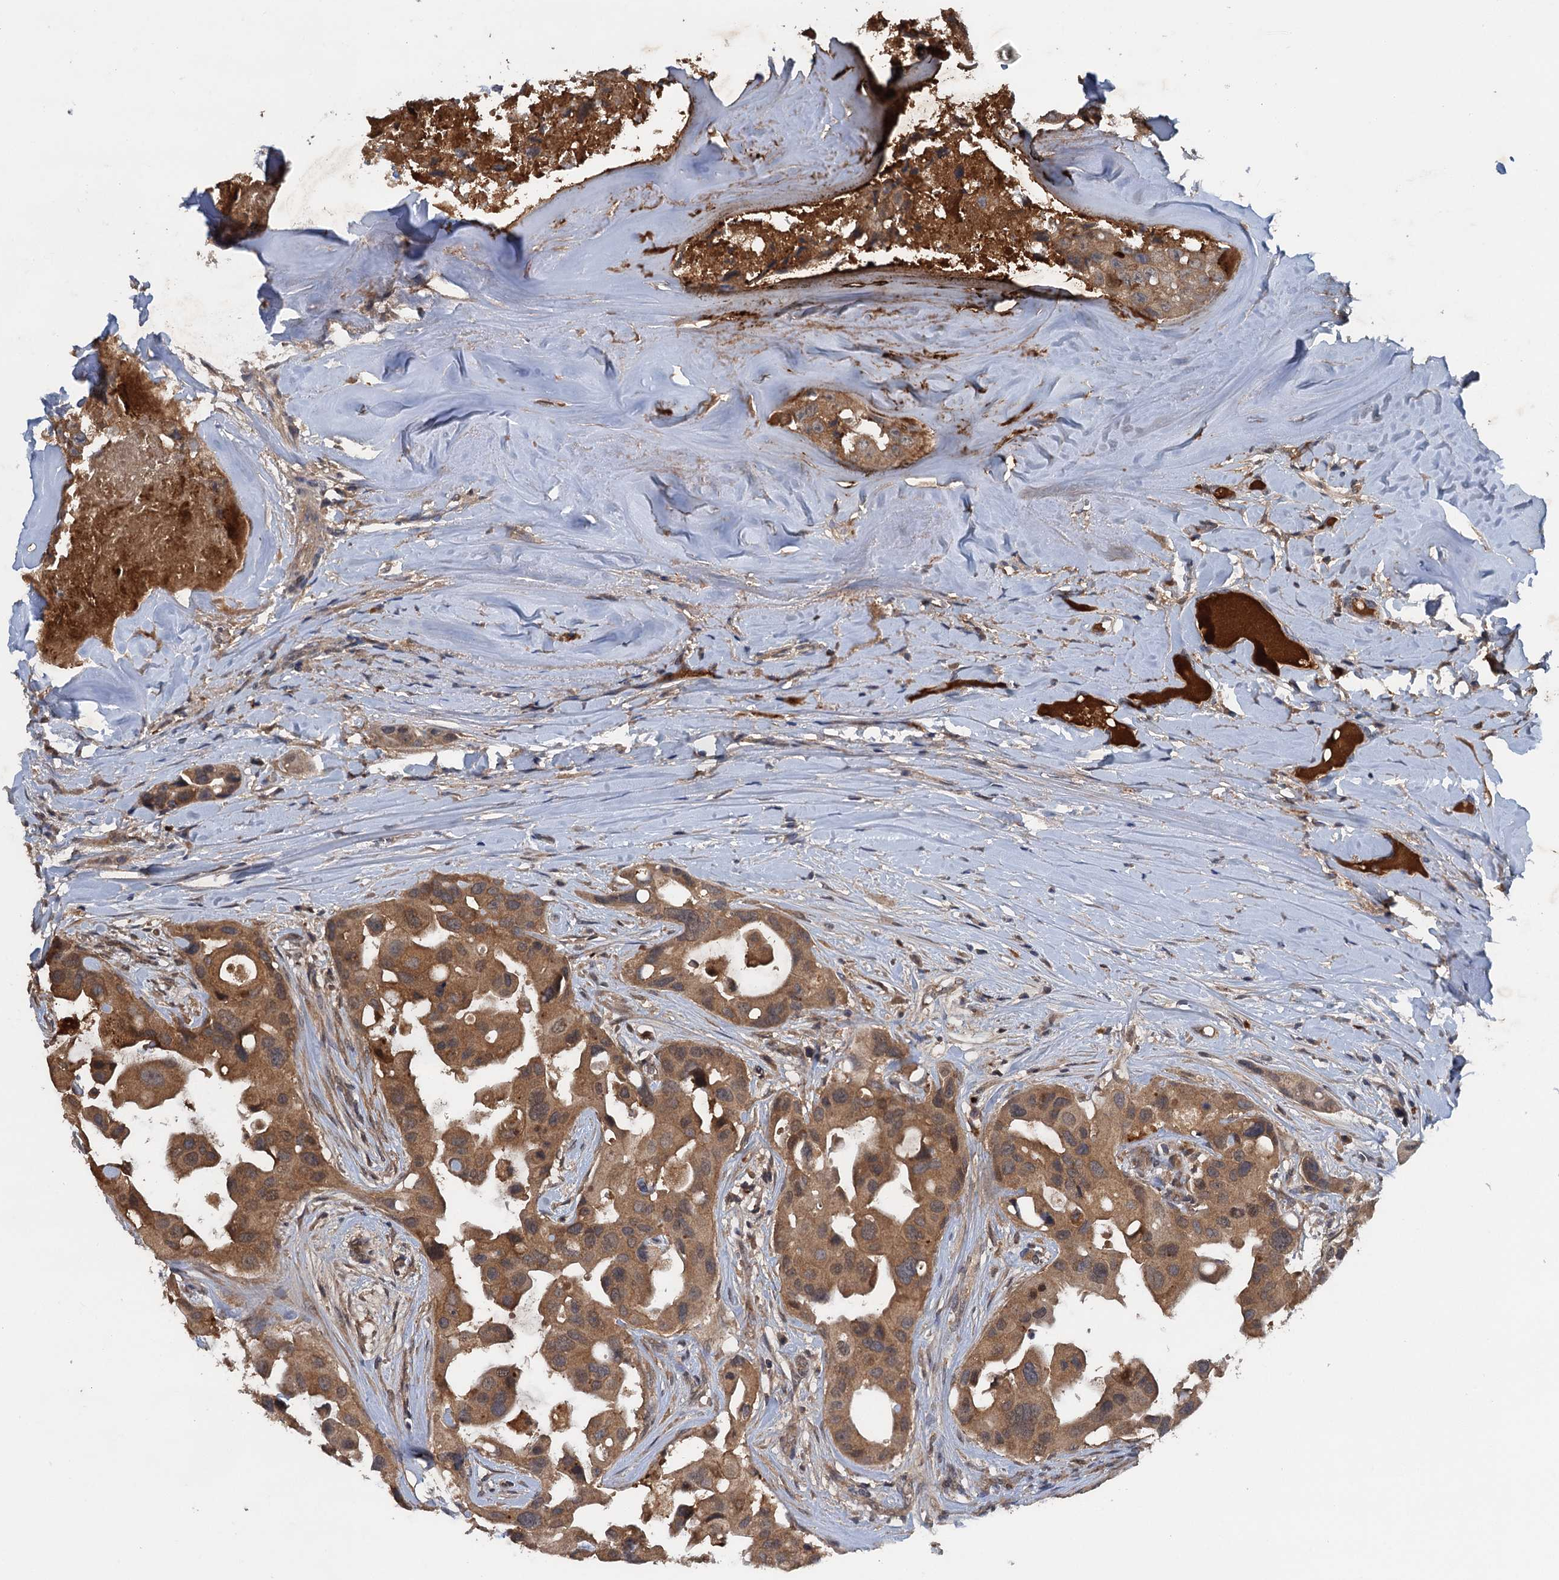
{"staining": {"intensity": "moderate", "quantity": ">75%", "location": "cytoplasmic/membranous"}, "tissue": "head and neck cancer", "cell_type": "Tumor cells", "image_type": "cancer", "snomed": [{"axis": "morphology", "description": "Adenocarcinoma, NOS"}, {"axis": "morphology", "description": "Adenocarcinoma, metastatic, NOS"}, {"axis": "topography", "description": "Head-Neck"}], "caption": "Protein analysis of head and neck cancer (metastatic adenocarcinoma) tissue reveals moderate cytoplasmic/membranous expression in approximately >75% of tumor cells.", "gene": "HAPLN3", "patient": {"sex": "male", "age": 75}}